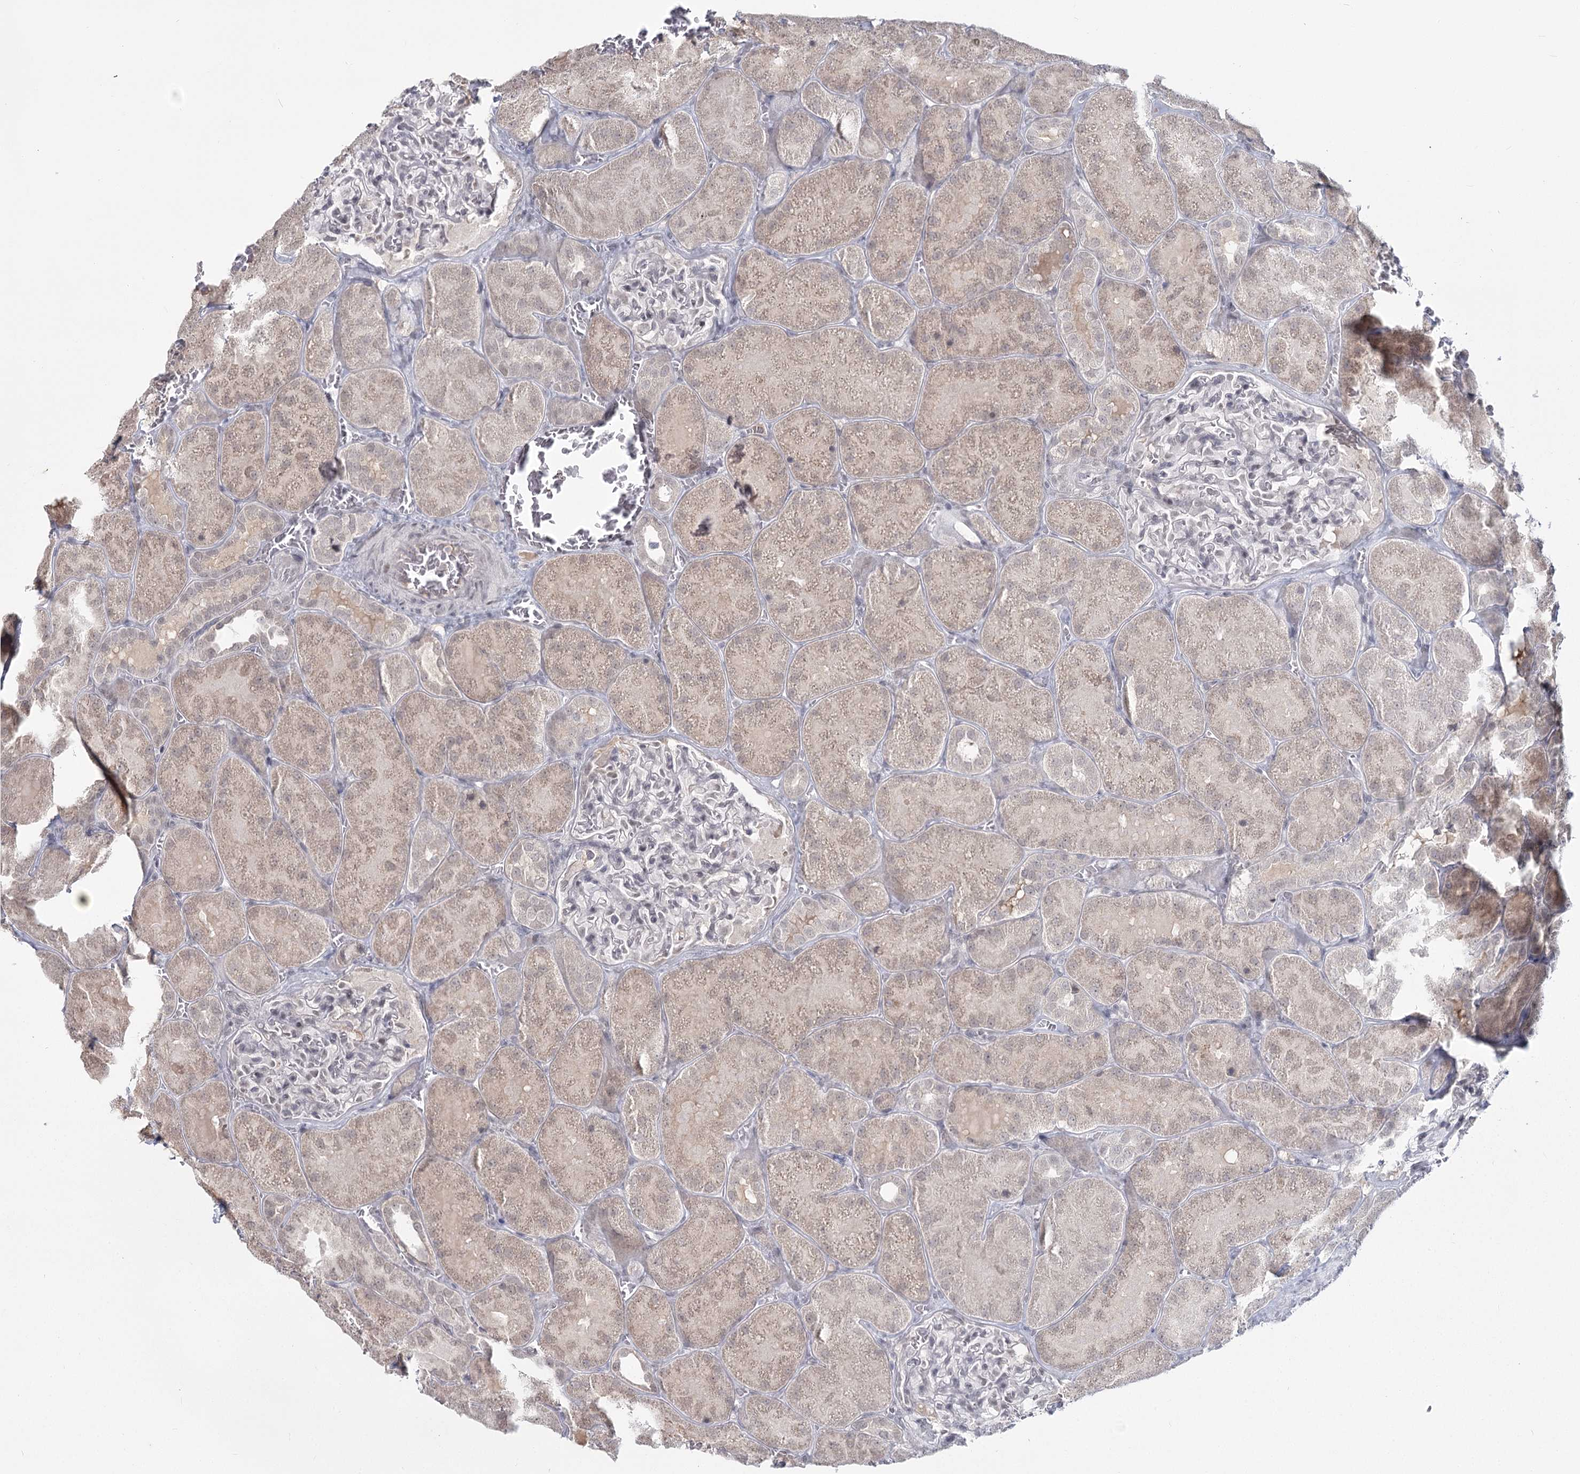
{"staining": {"intensity": "negative", "quantity": "none", "location": "none"}, "tissue": "kidney", "cell_type": "Cells in glomeruli", "image_type": "normal", "snomed": [{"axis": "morphology", "description": "Normal tissue, NOS"}, {"axis": "topography", "description": "Kidney"}], "caption": "Immunohistochemical staining of unremarkable human kidney demonstrates no significant expression in cells in glomeruli. (DAB (3,3'-diaminobenzidine) IHC, high magnification).", "gene": "LY6G5C", "patient": {"sex": "male", "age": 28}}